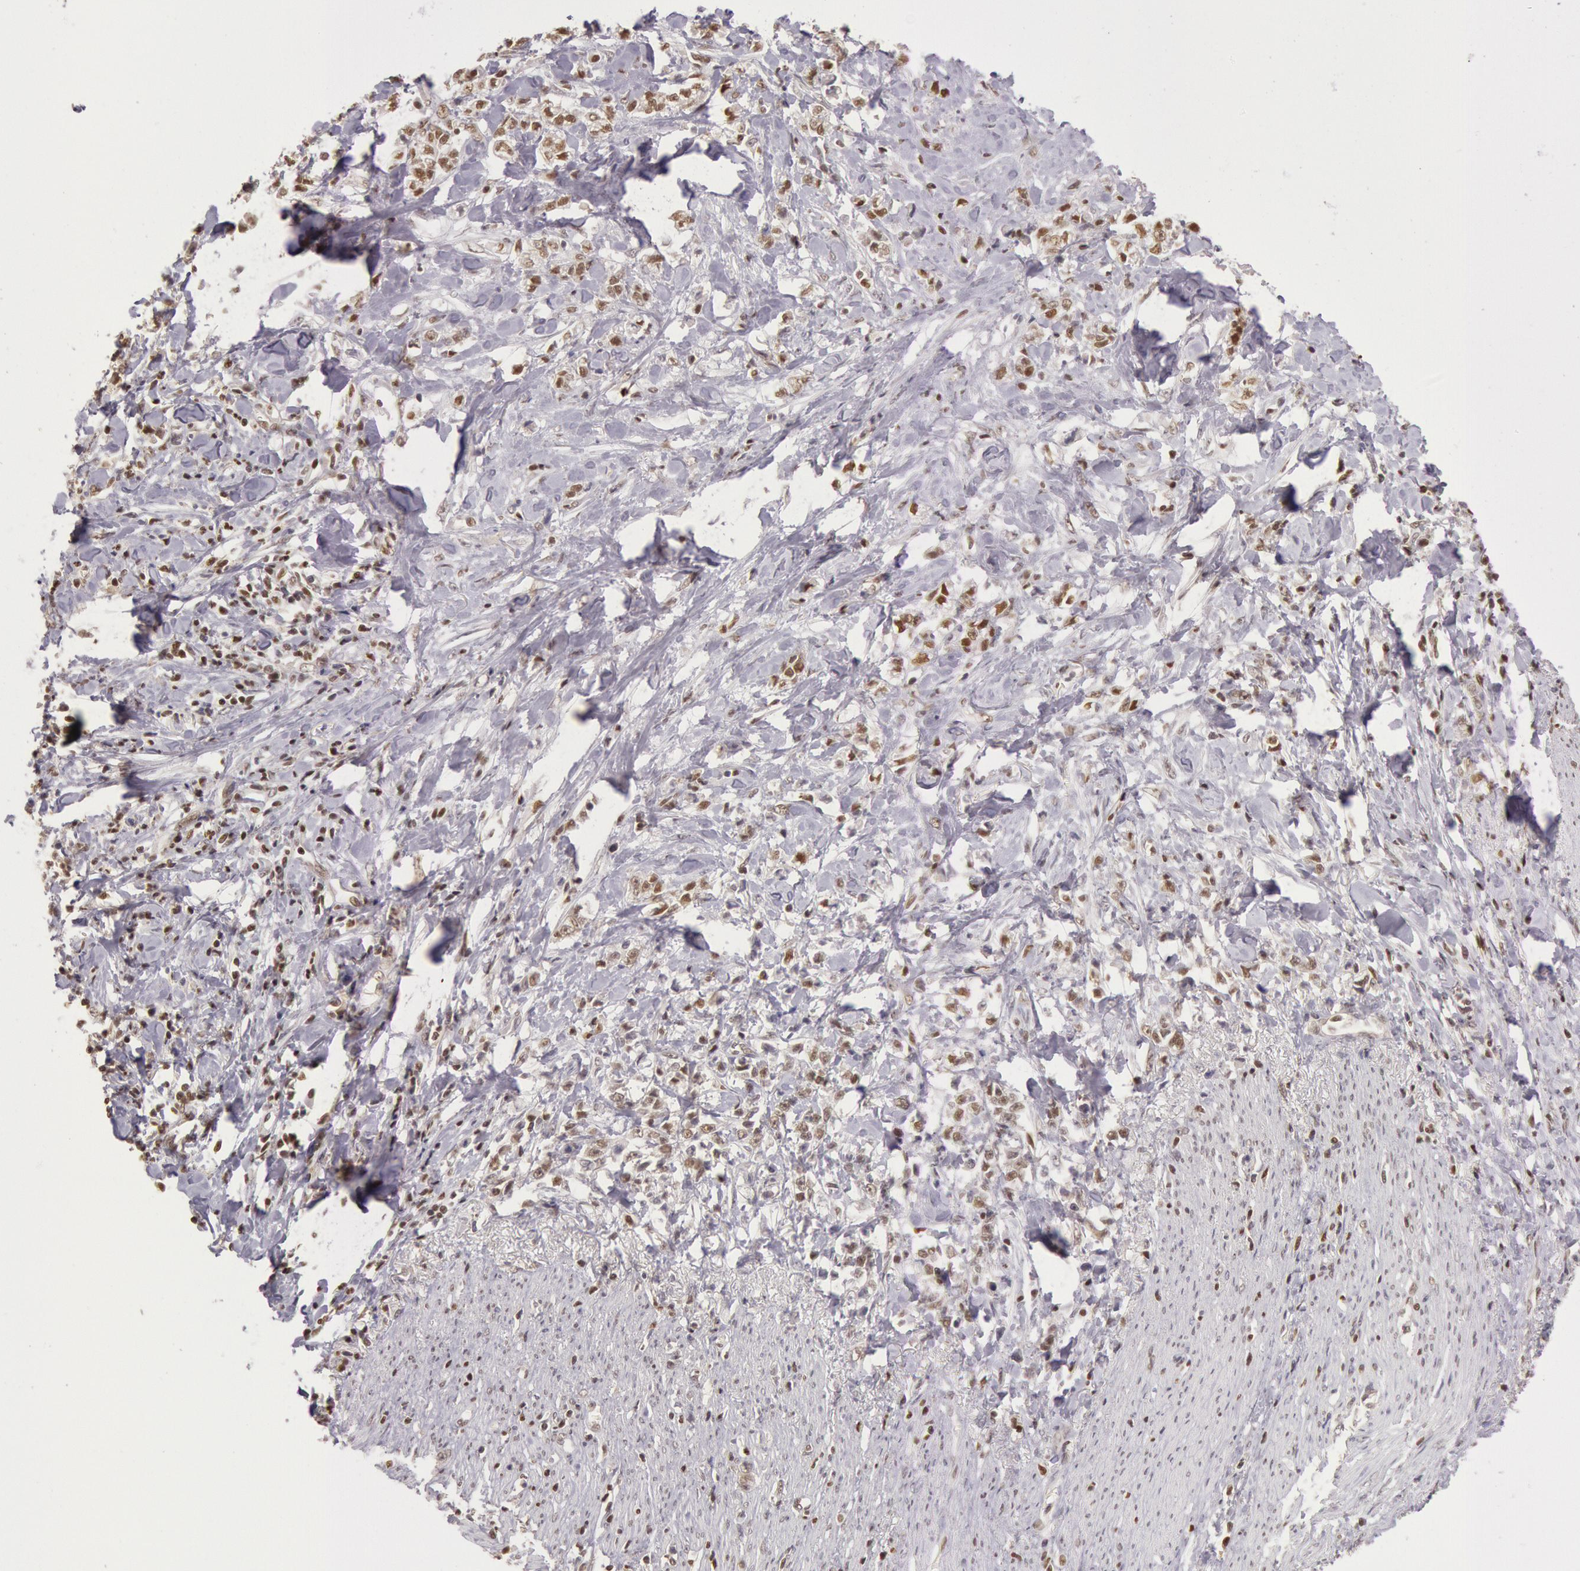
{"staining": {"intensity": "moderate", "quantity": "25%-75%", "location": "nuclear"}, "tissue": "stomach cancer", "cell_type": "Tumor cells", "image_type": "cancer", "snomed": [{"axis": "morphology", "description": "Adenocarcinoma, NOS"}, {"axis": "topography", "description": "Stomach, lower"}], "caption": "Immunohistochemistry image of neoplastic tissue: stomach cancer stained using IHC reveals medium levels of moderate protein expression localized specifically in the nuclear of tumor cells, appearing as a nuclear brown color.", "gene": "ESS2", "patient": {"sex": "male", "age": 88}}